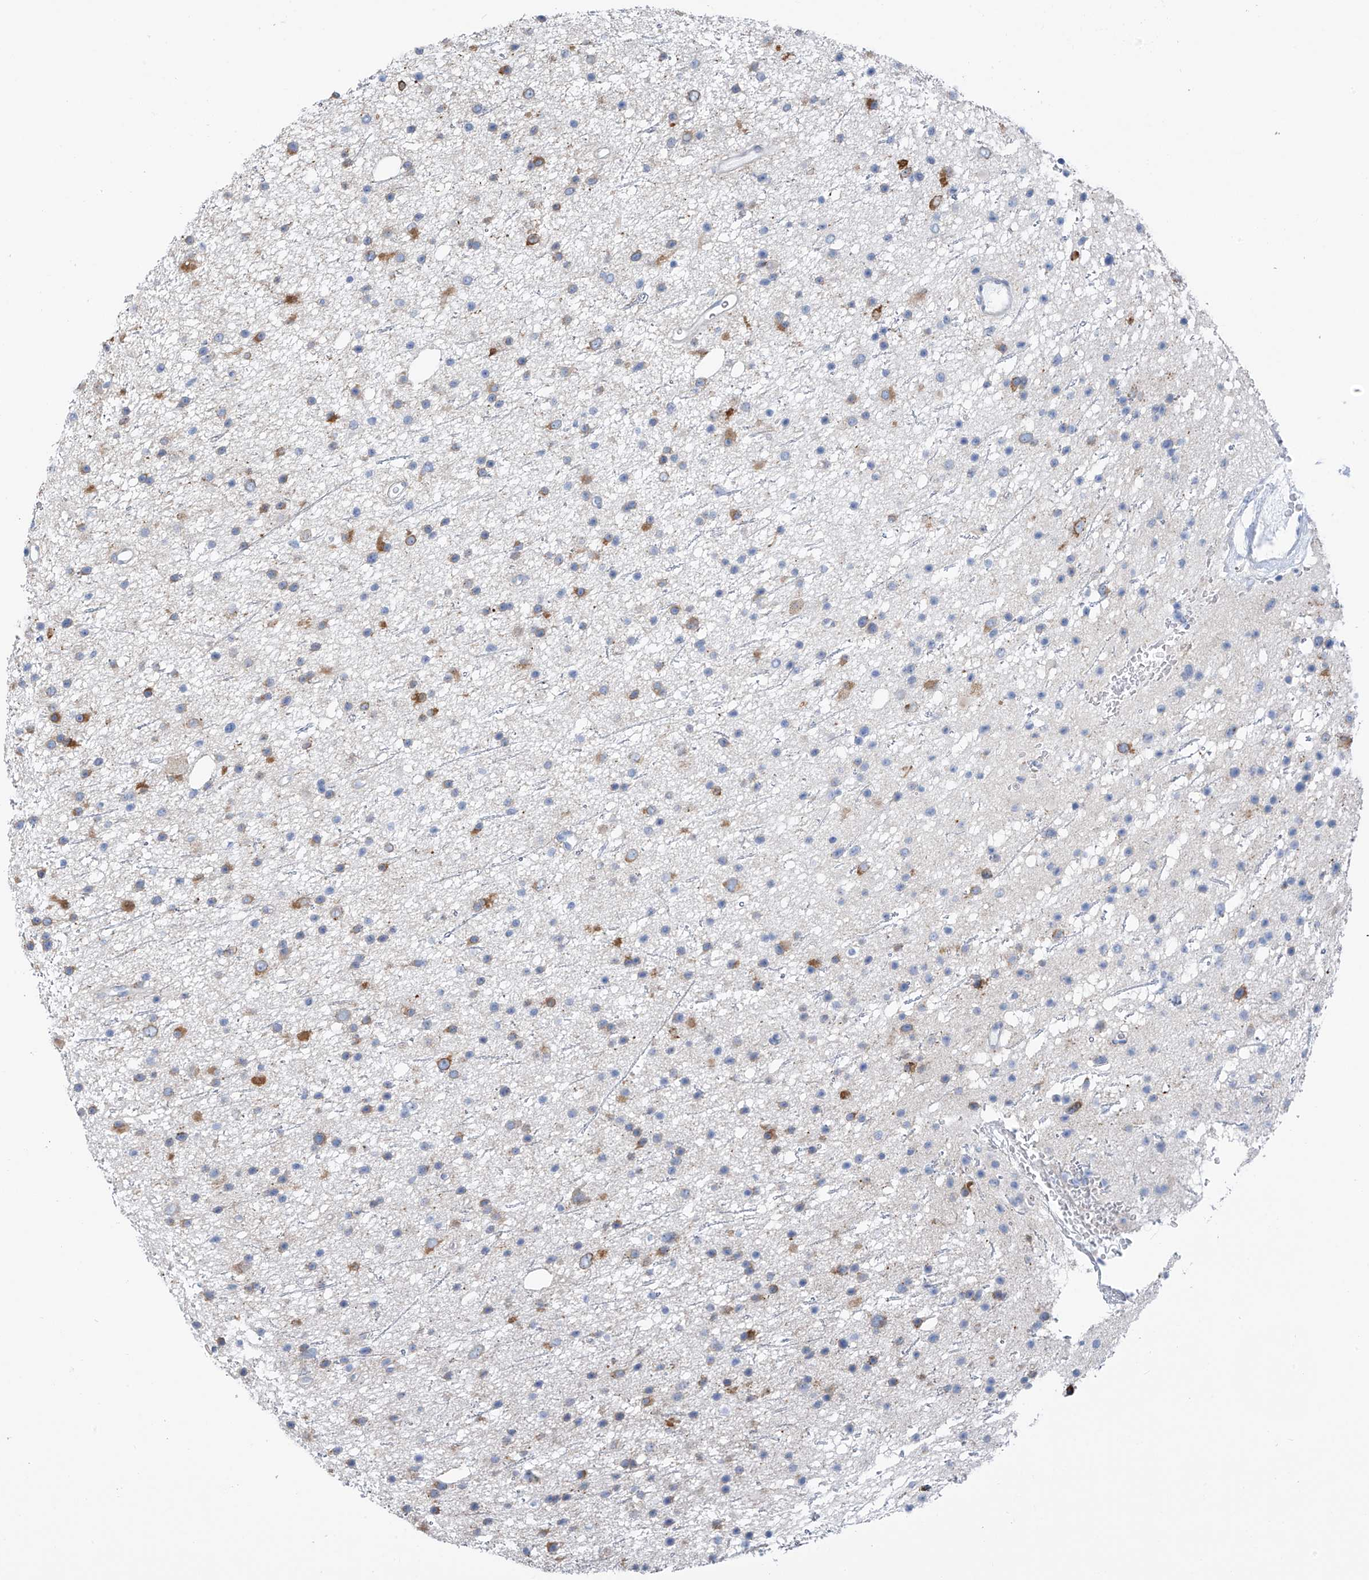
{"staining": {"intensity": "moderate", "quantity": "<25%", "location": "cytoplasmic/membranous"}, "tissue": "glioma", "cell_type": "Tumor cells", "image_type": "cancer", "snomed": [{"axis": "morphology", "description": "Glioma, malignant, Low grade"}, {"axis": "topography", "description": "Cerebral cortex"}], "caption": "Immunohistochemical staining of glioma reveals low levels of moderate cytoplasmic/membranous expression in approximately <25% of tumor cells.", "gene": "RCN2", "patient": {"sex": "female", "age": 39}}